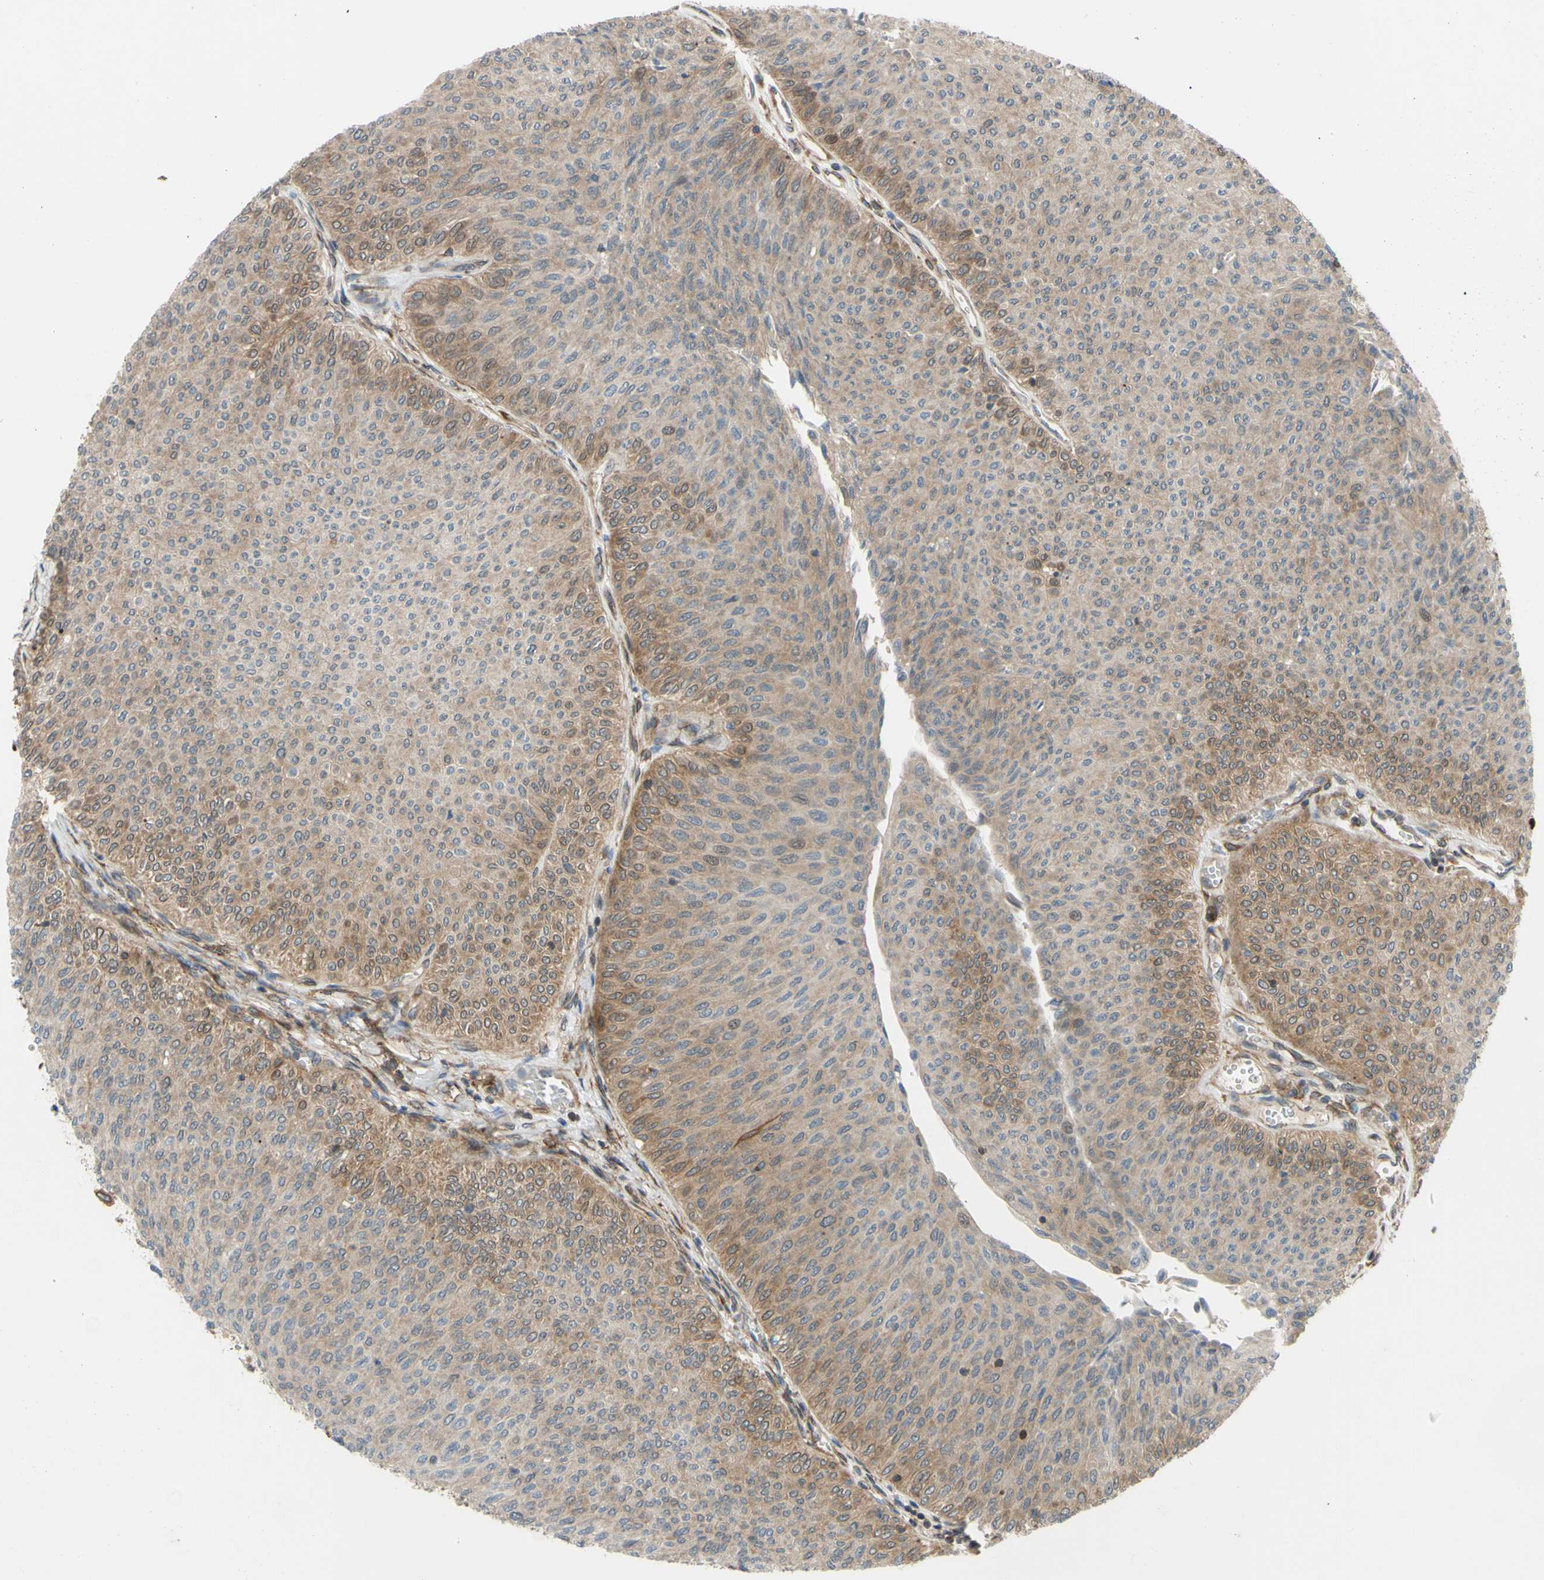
{"staining": {"intensity": "weak", "quantity": ">75%", "location": "cytoplasmic/membranous"}, "tissue": "urothelial cancer", "cell_type": "Tumor cells", "image_type": "cancer", "snomed": [{"axis": "morphology", "description": "Urothelial carcinoma, Low grade"}, {"axis": "topography", "description": "Urinary bladder"}], "caption": "Approximately >75% of tumor cells in human urothelial cancer demonstrate weak cytoplasmic/membranous protein positivity as visualized by brown immunohistochemical staining.", "gene": "PRAF2", "patient": {"sex": "male", "age": 78}}